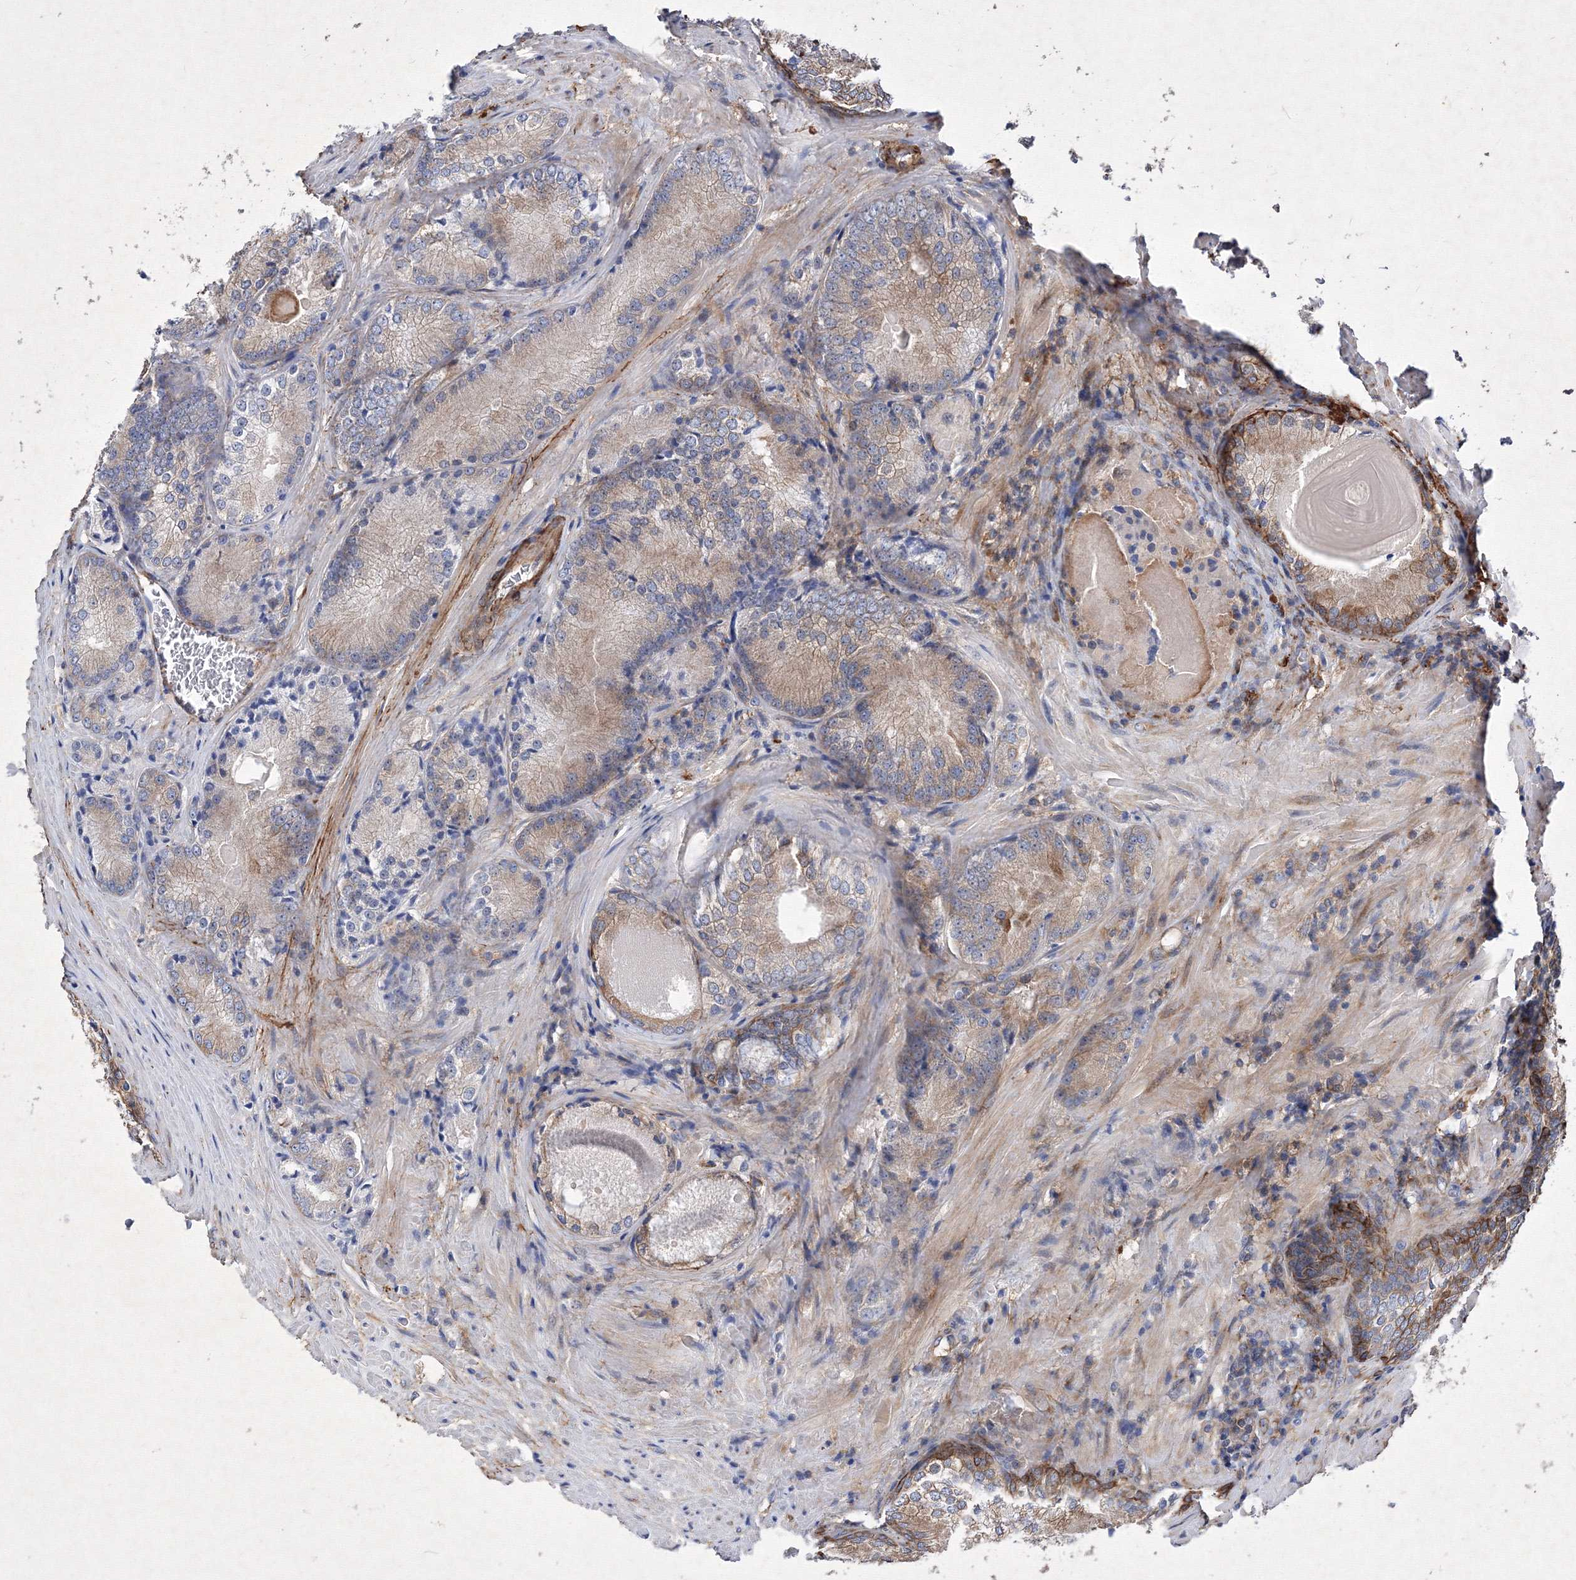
{"staining": {"intensity": "weak", "quantity": "<25%", "location": "cytoplasmic/membranous"}, "tissue": "prostate cancer", "cell_type": "Tumor cells", "image_type": "cancer", "snomed": [{"axis": "morphology", "description": "Adenocarcinoma, High grade"}, {"axis": "topography", "description": "Prostate"}], "caption": "DAB (3,3'-diaminobenzidine) immunohistochemical staining of prostate high-grade adenocarcinoma displays no significant staining in tumor cells.", "gene": "SNX18", "patient": {"sex": "male", "age": 66}}